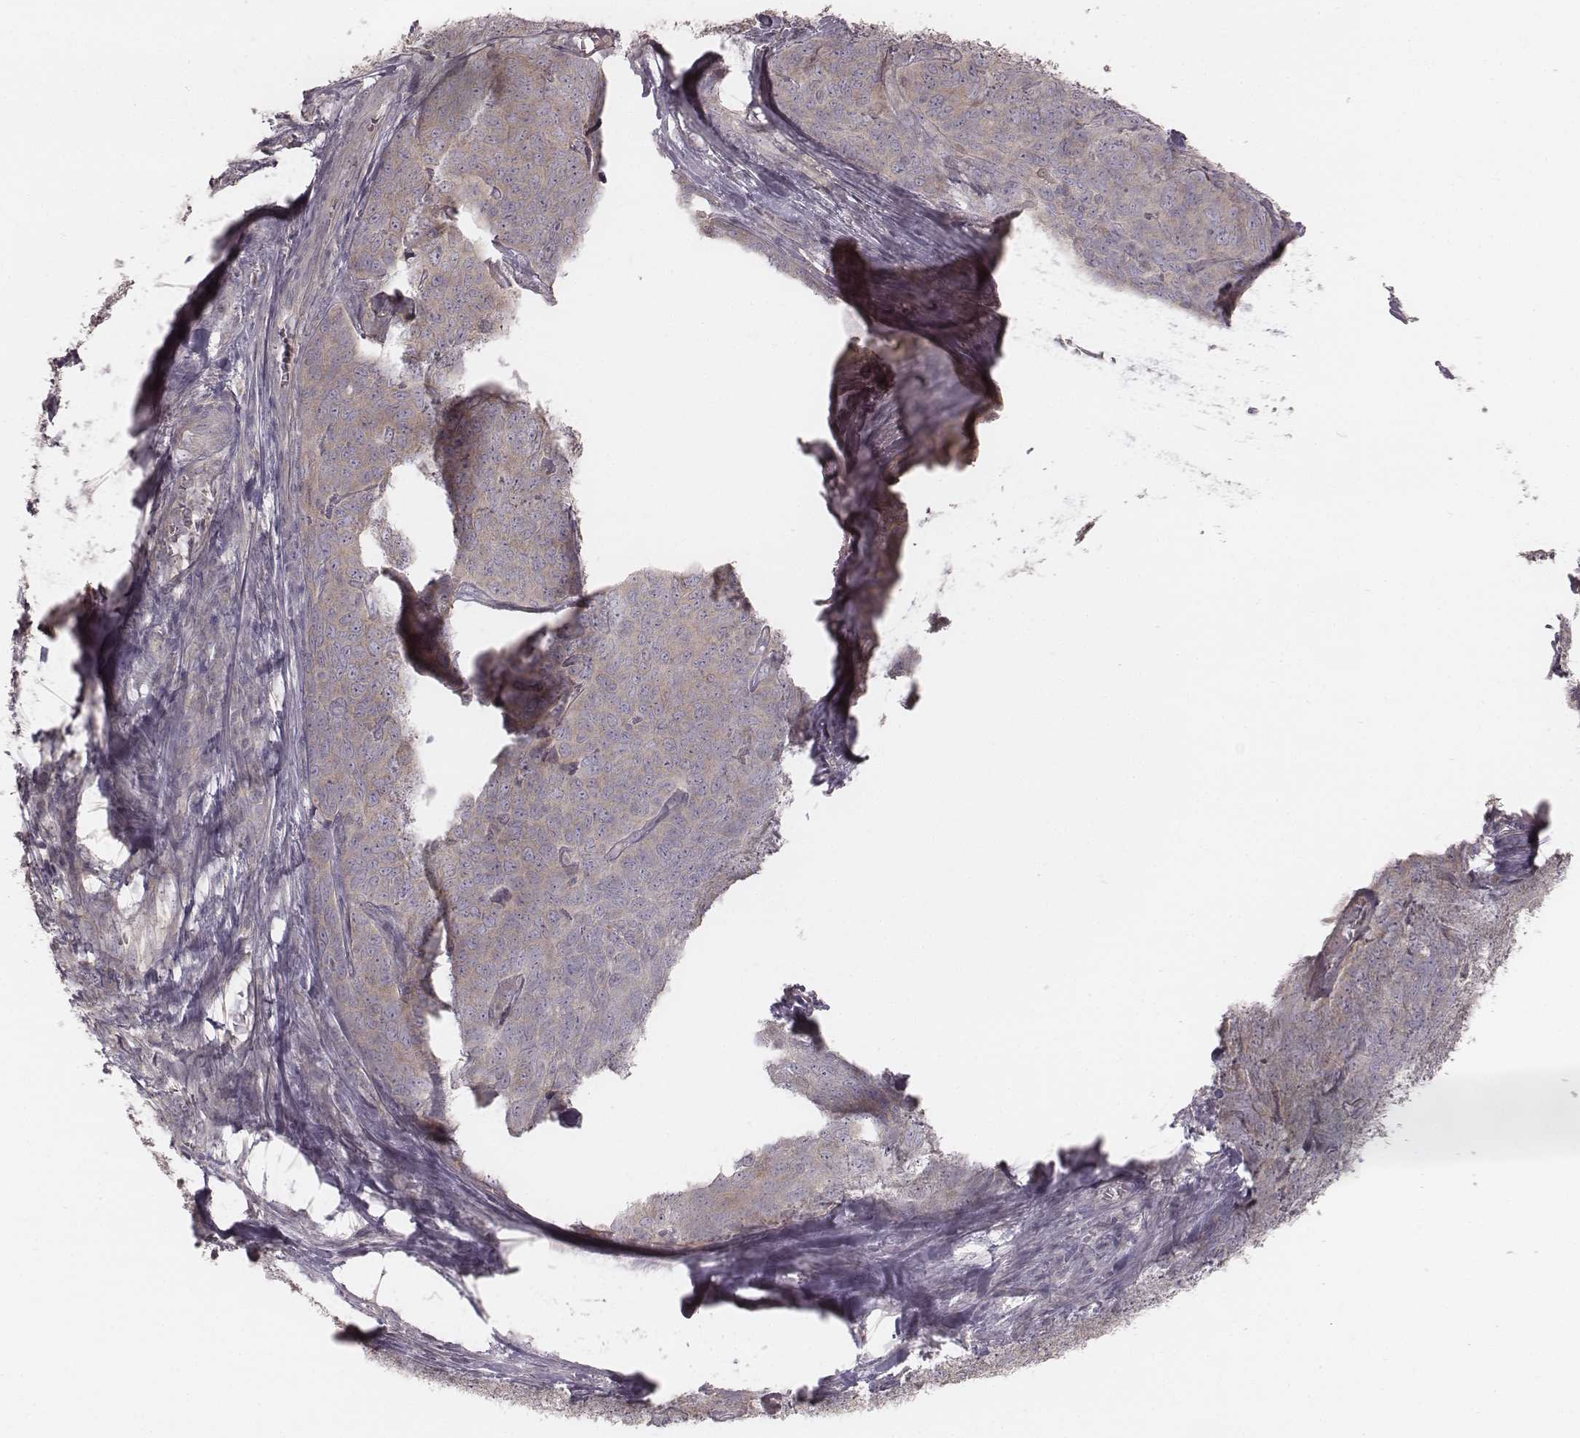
{"staining": {"intensity": "weak", "quantity": ">75%", "location": "cytoplasmic/membranous"}, "tissue": "skin cancer", "cell_type": "Tumor cells", "image_type": "cancer", "snomed": [{"axis": "morphology", "description": "Squamous cell carcinoma, NOS"}, {"axis": "topography", "description": "Skin"}, {"axis": "topography", "description": "Anal"}], "caption": "This is an image of immunohistochemistry staining of skin cancer, which shows weak positivity in the cytoplasmic/membranous of tumor cells.", "gene": "TDRD5", "patient": {"sex": "female", "age": 51}}